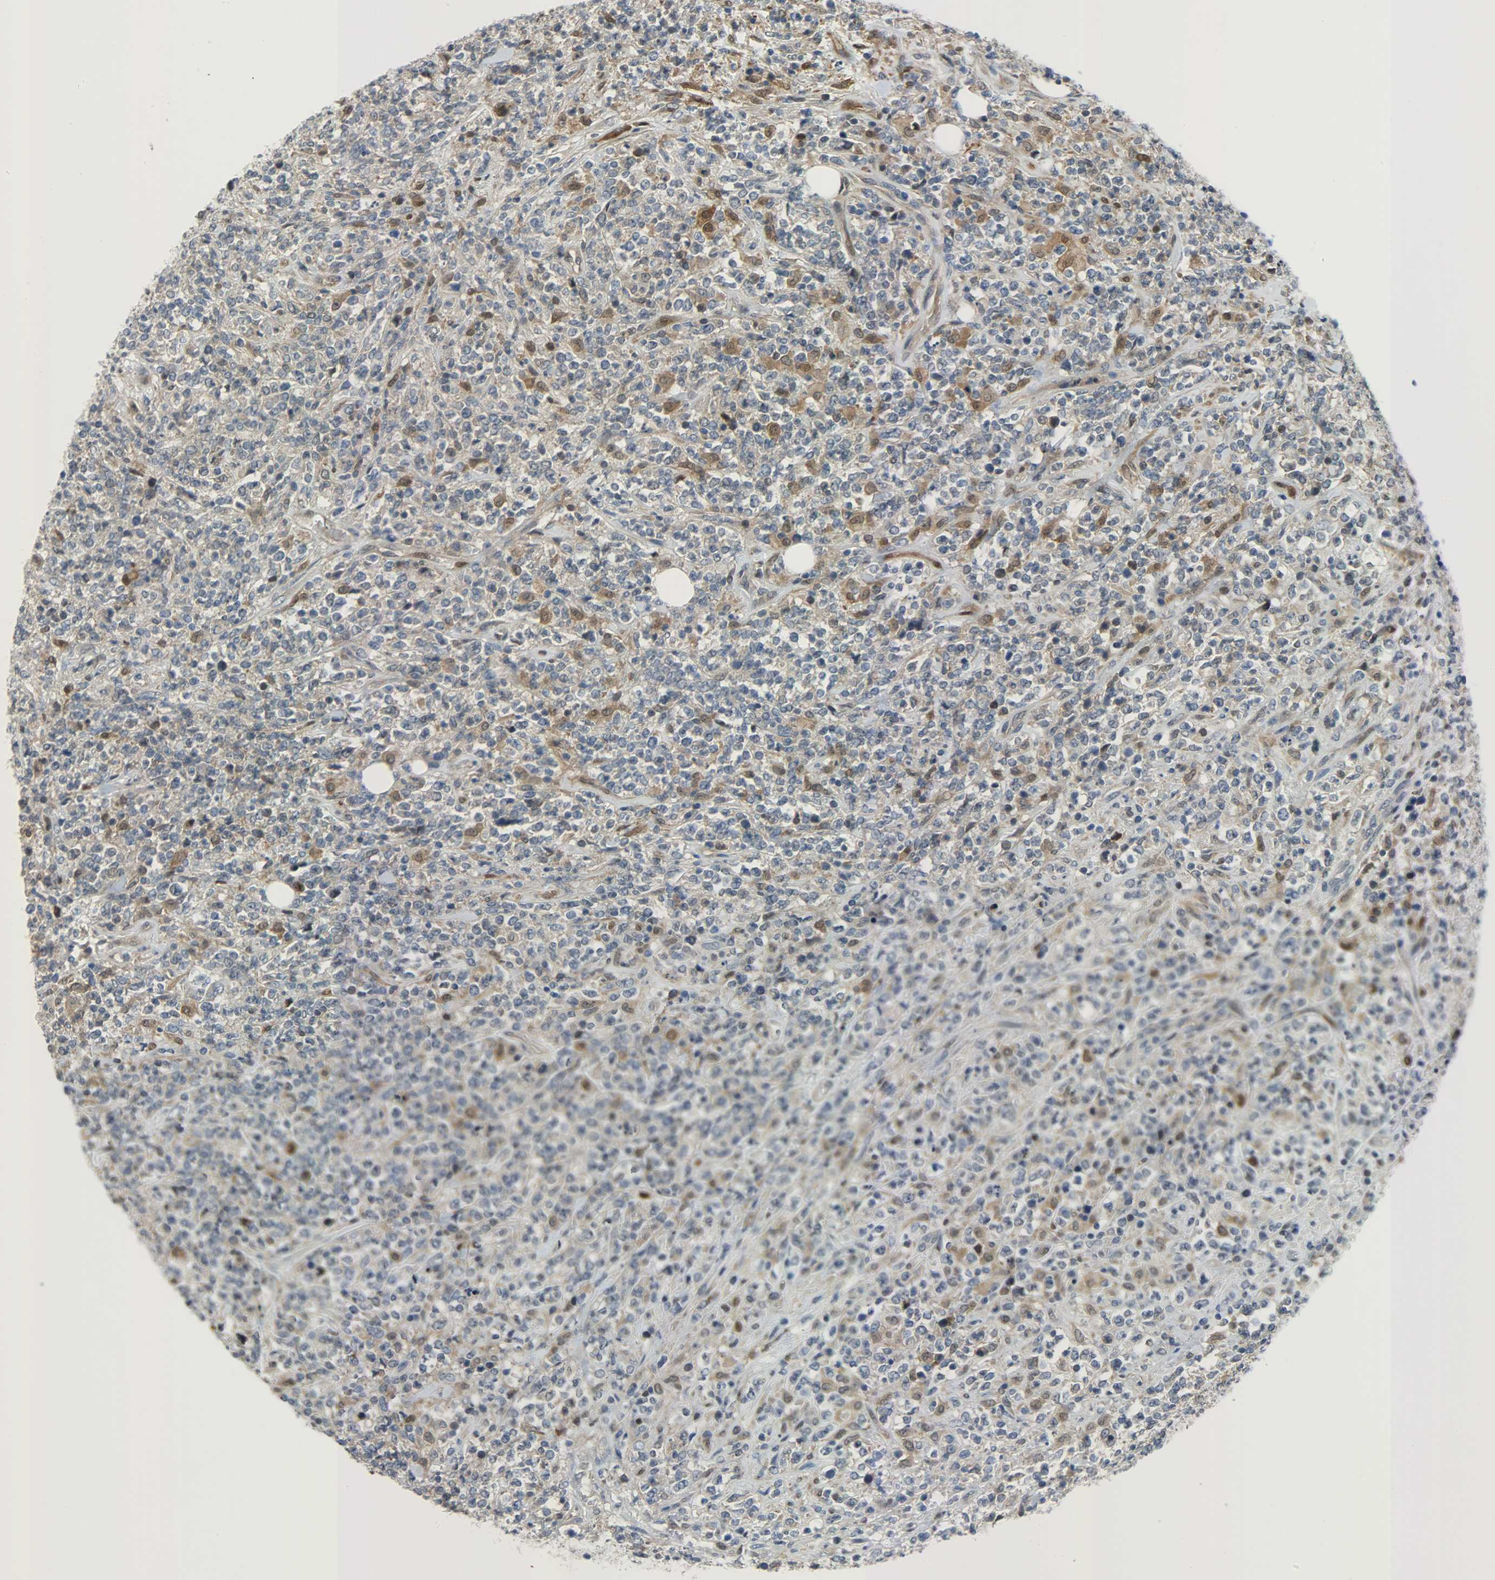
{"staining": {"intensity": "moderate", "quantity": "<25%", "location": "cytoplasmic/membranous,nuclear"}, "tissue": "lymphoma", "cell_type": "Tumor cells", "image_type": "cancer", "snomed": [{"axis": "morphology", "description": "Malignant lymphoma, non-Hodgkin's type, High grade"}, {"axis": "topography", "description": "Soft tissue"}], "caption": "A brown stain shows moderate cytoplasmic/membranous and nuclear expression of a protein in human malignant lymphoma, non-Hodgkin's type (high-grade) tumor cells.", "gene": "EIF4EBP1", "patient": {"sex": "male", "age": 18}}